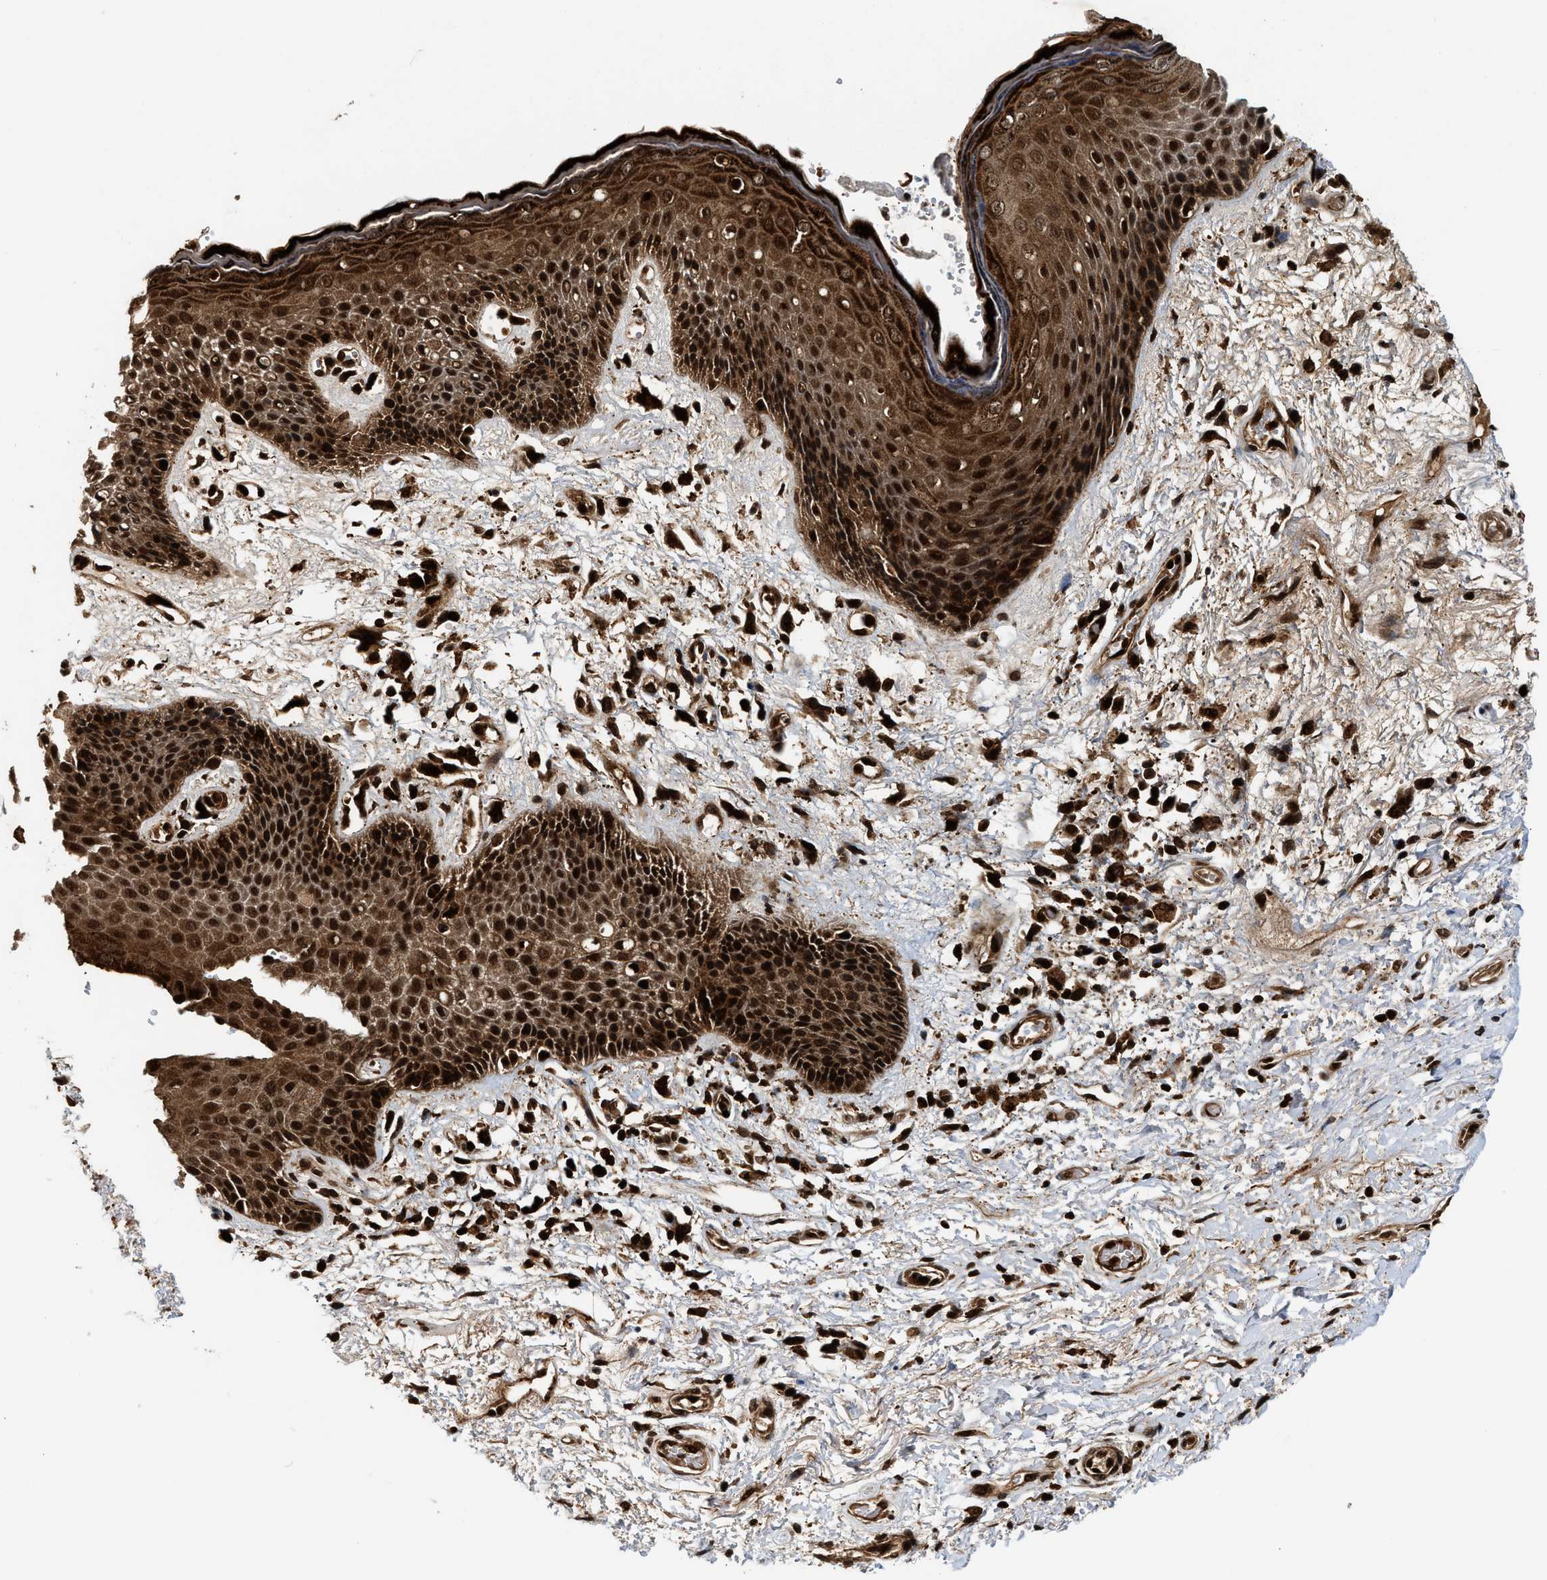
{"staining": {"intensity": "strong", "quantity": ">75%", "location": "cytoplasmic/membranous,nuclear"}, "tissue": "skin", "cell_type": "Epidermal cells", "image_type": "normal", "snomed": [{"axis": "morphology", "description": "Normal tissue, NOS"}, {"axis": "topography", "description": "Anal"}], "caption": "Human skin stained for a protein (brown) demonstrates strong cytoplasmic/membranous,nuclear positive expression in approximately >75% of epidermal cells.", "gene": "MDM2", "patient": {"sex": "female", "age": 46}}